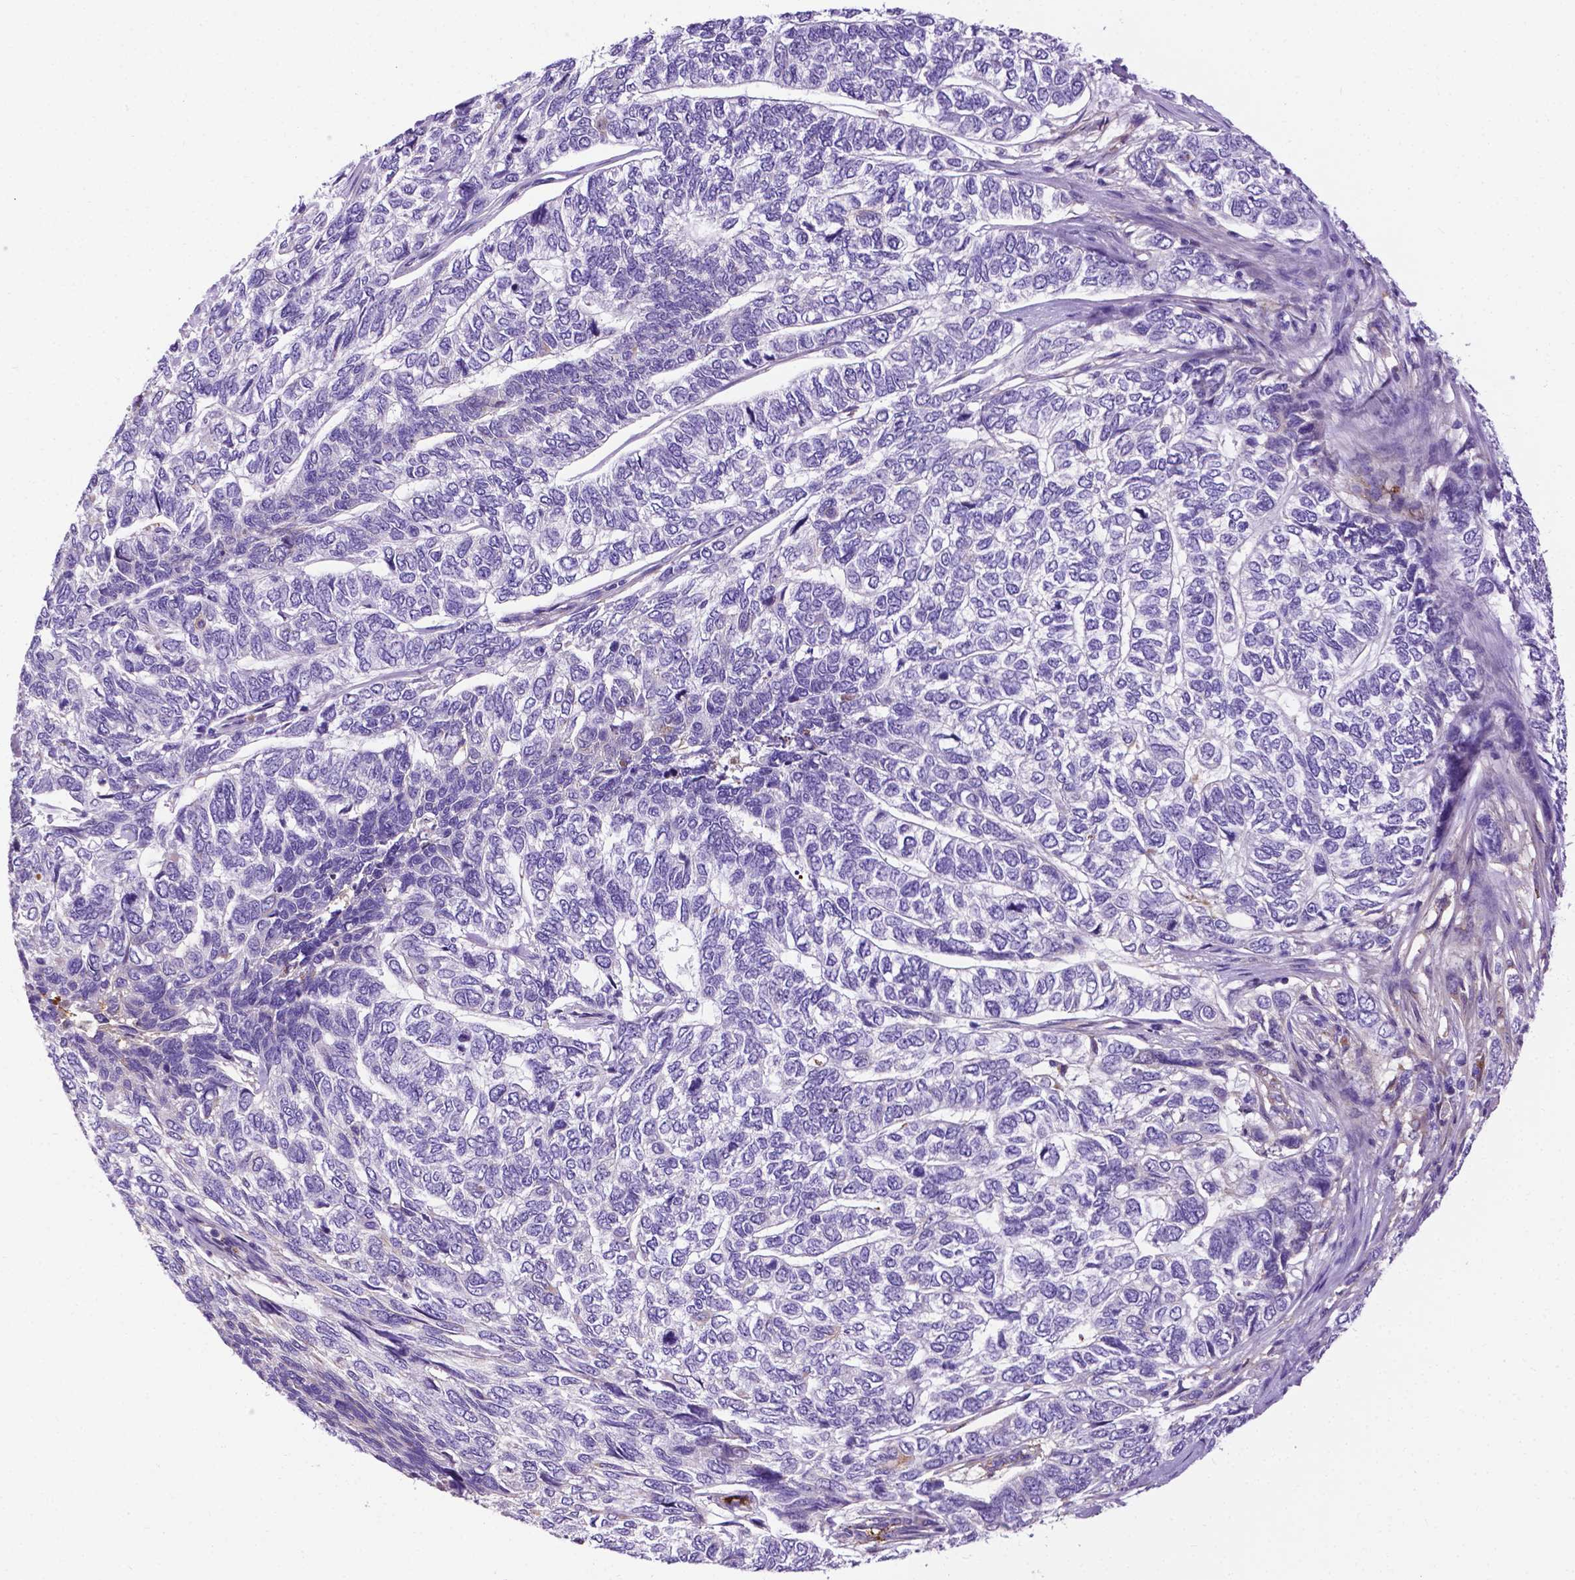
{"staining": {"intensity": "negative", "quantity": "none", "location": "none"}, "tissue": "skin cancer", "cell_type": "Tumor cells", "image_type": "cancer", "snomed": [{"axis": "morphology", "description": "Basal cell carcinoma"}, {"axis": "topography", "description": "Skin"}], "caption": "Micrograph shows no significant protein staining in tumor cells of skin basal cell carcinoma.", "gene": "APOE", "patient": {"sex": "female", "age": 65}}